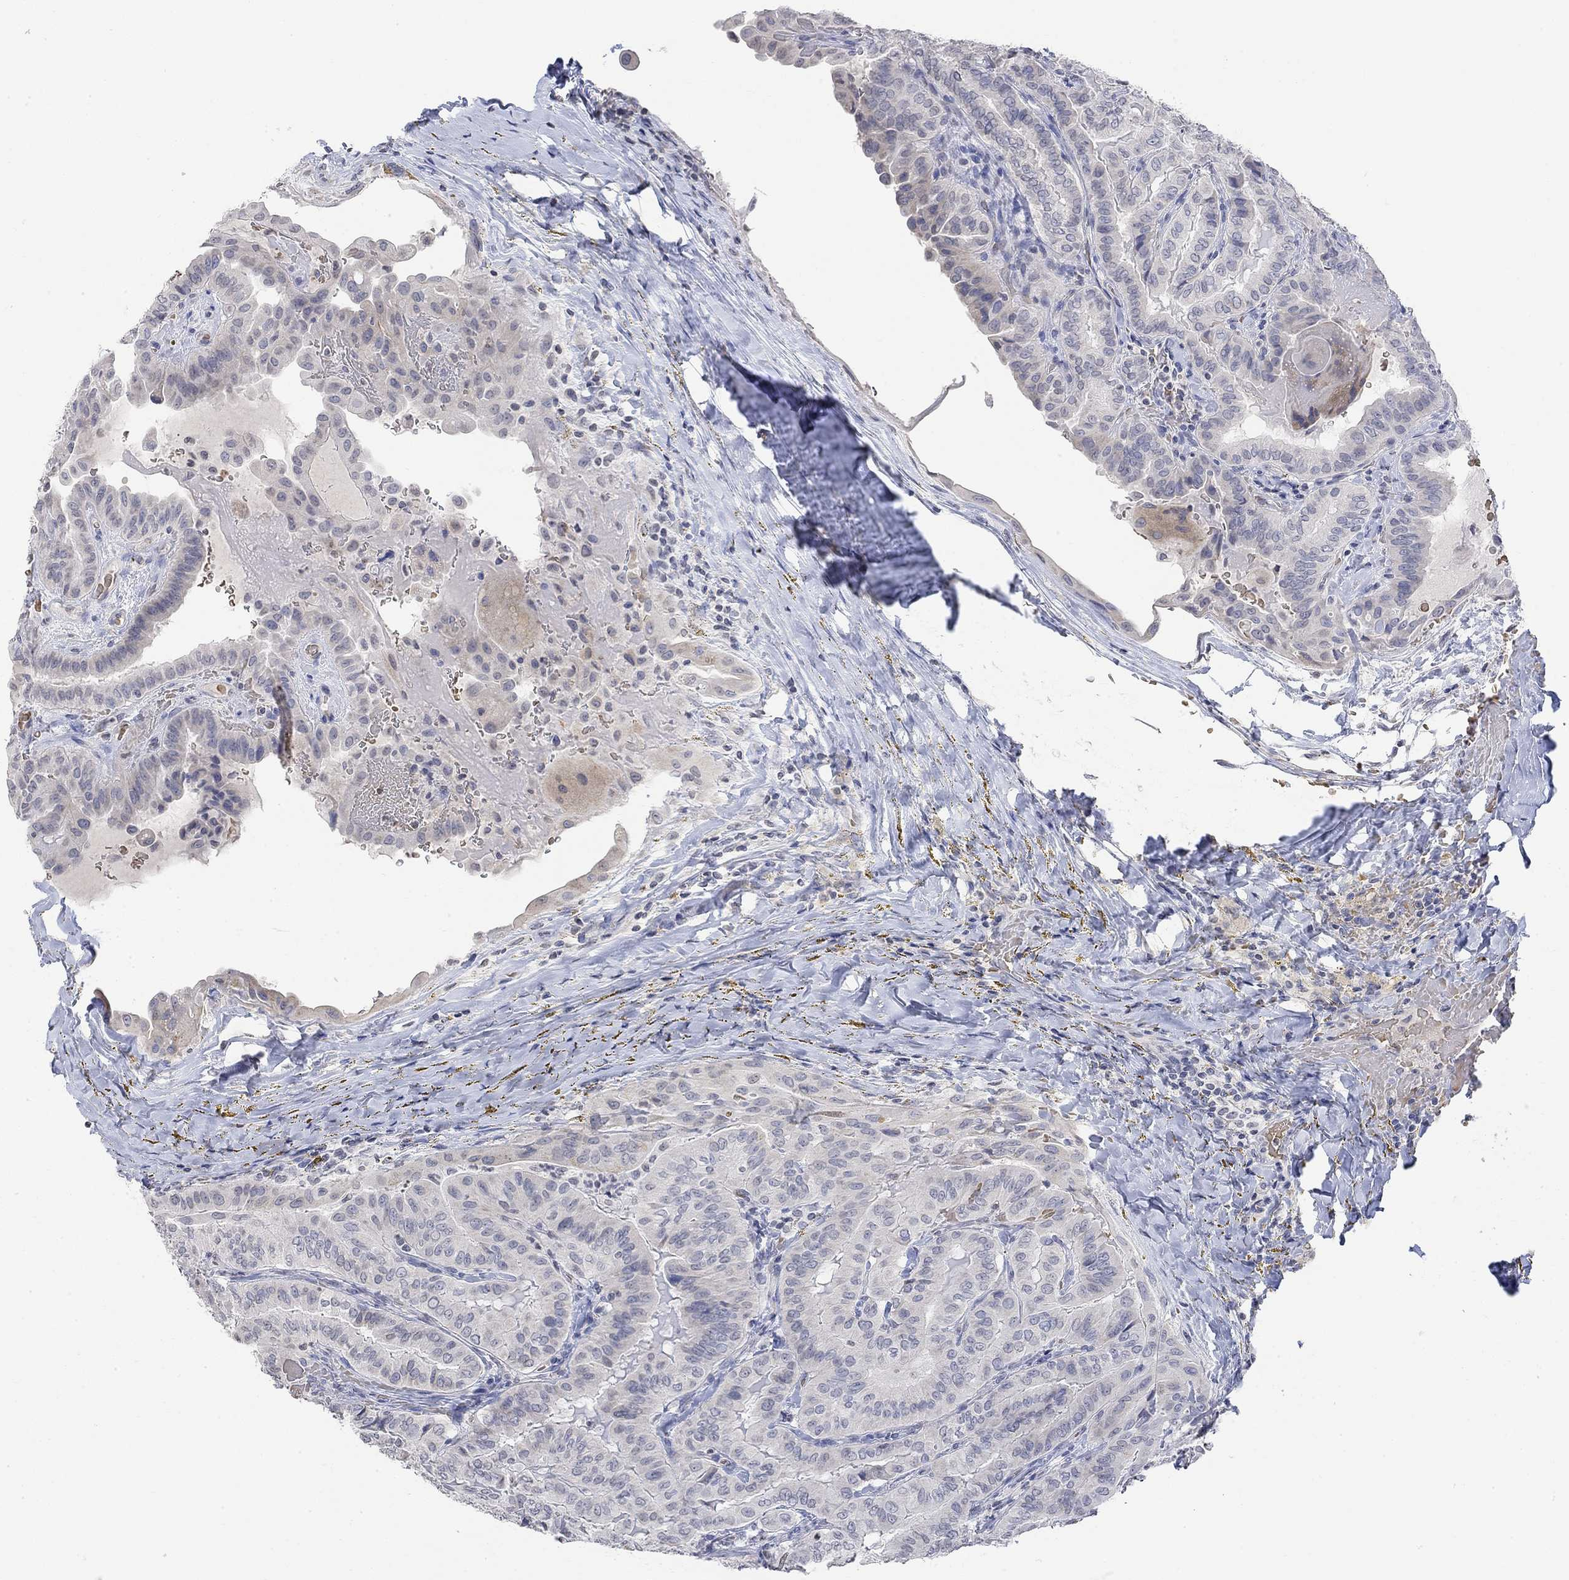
{"staining": {"intensity": "negative", "quantity": "none", "location": "none"}, "tissue": "thyroid cancer", "cell_type": "Tumor cells", "image_type": "cancer", "snomed": [{"axis": "morphology", "description": "Papillary adenocarcinoma, NOS"}, {"axis": "topography", "description": "Thyroid gland"}], "caption": "High power microscopy photomicrograph of an immunohistochemistry (IHC) micrograph of thyroid papillary adenocarcinoma, revealing no significant staining in tumor cells. Nuclei are stained in blue.", "gene": "TMEM255A", "patient": {"sex": "female", "age": 68}}